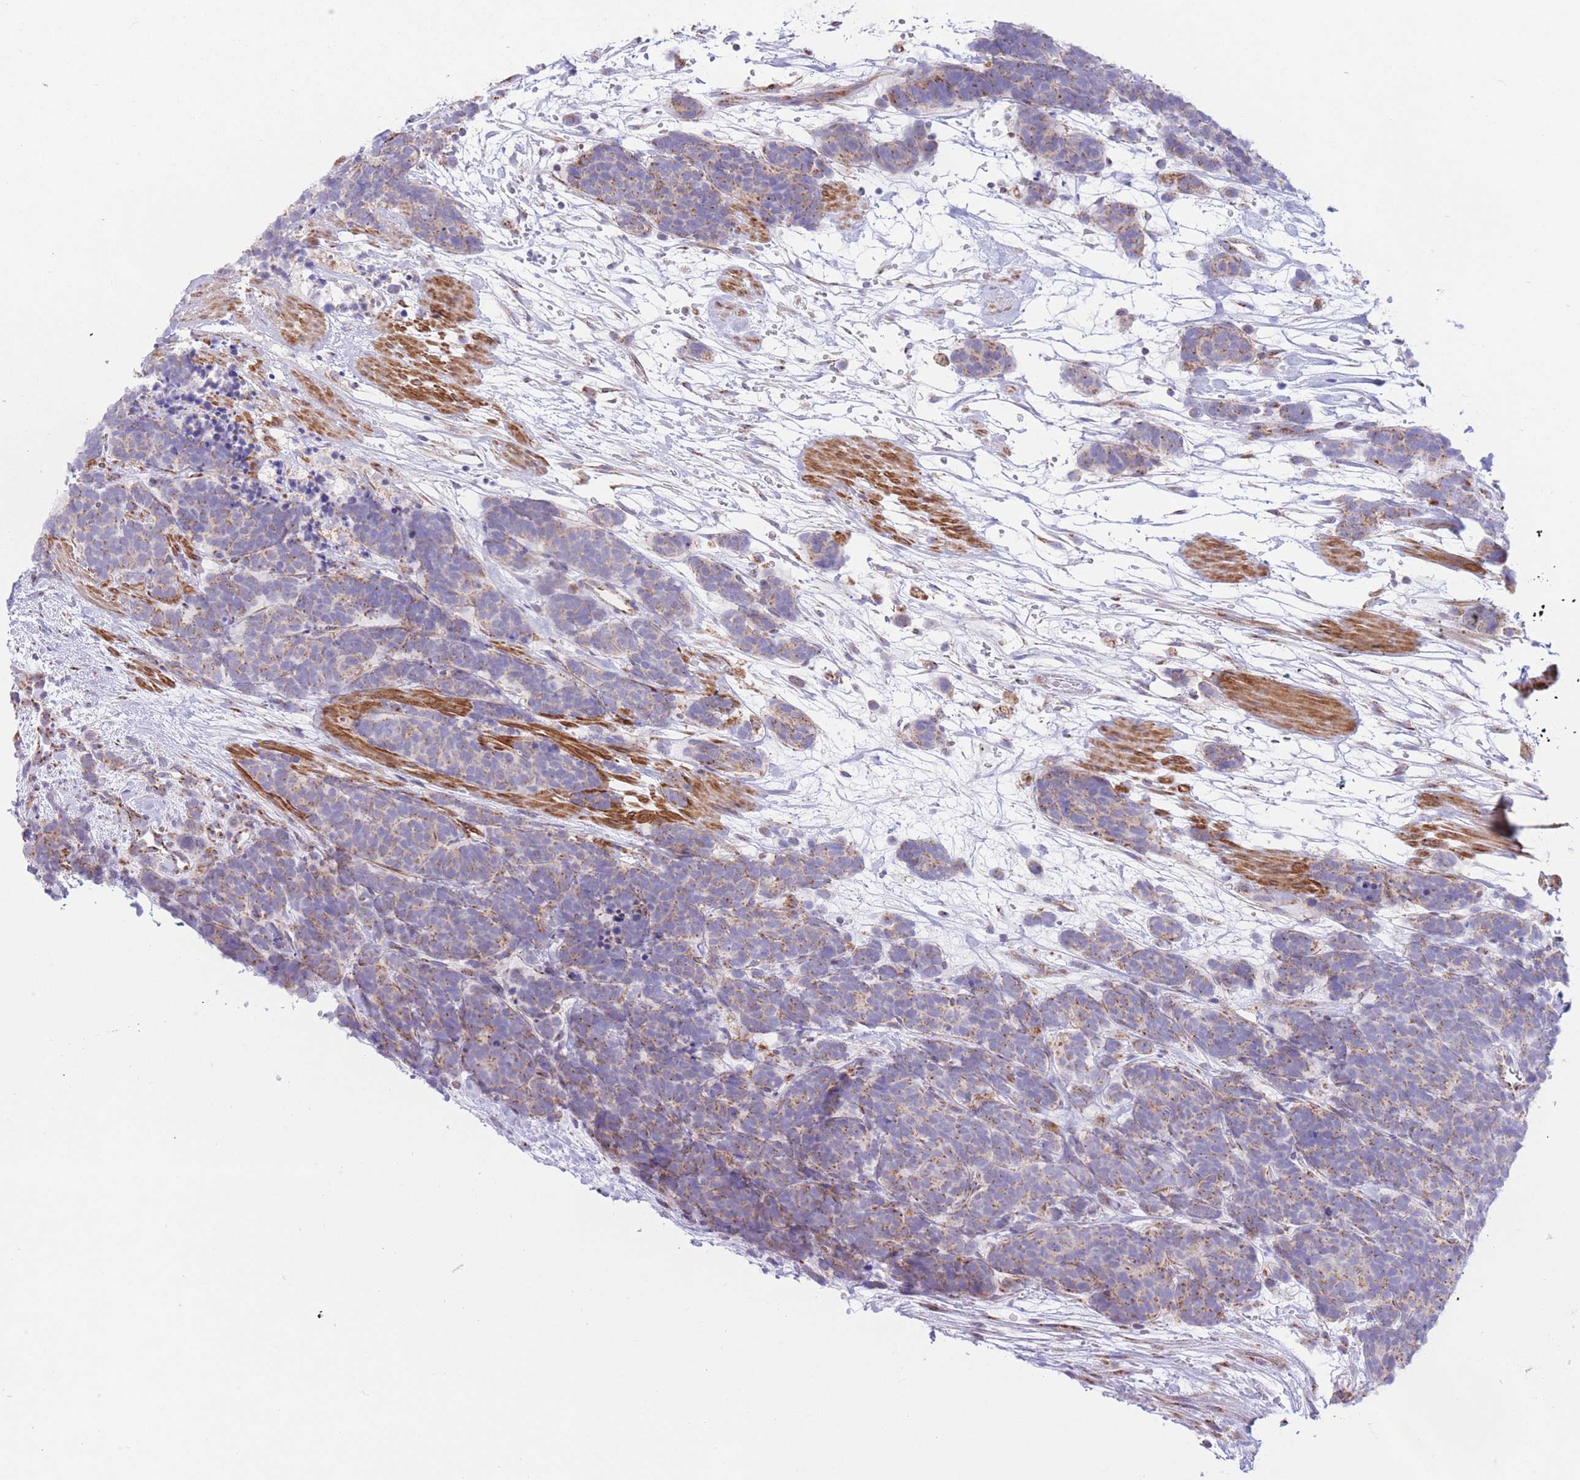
{"staining": {"intensity": "moderate", "quantity": ">75%", "location": "cytoplasmic/membranous"}, "tissue": "carcinoid", "cell_type": "Tumor cells", "image_type": "cancer", "snomed": [{"axis": "morphology", "description": "Carcinoma, NOS"}, {"axis": "morphology", "description": "Carcinoid, malignant, NOS"}, {"axis": "topography", "description": "Prostate"}], "caption": "Tumor cells exhibit medium levels of moderate cytoplasmic/membranous positivity in about >75% of cells in human carcinoid.", "gene": "MPND", "patient": {"sex": "male", "age": 57}}